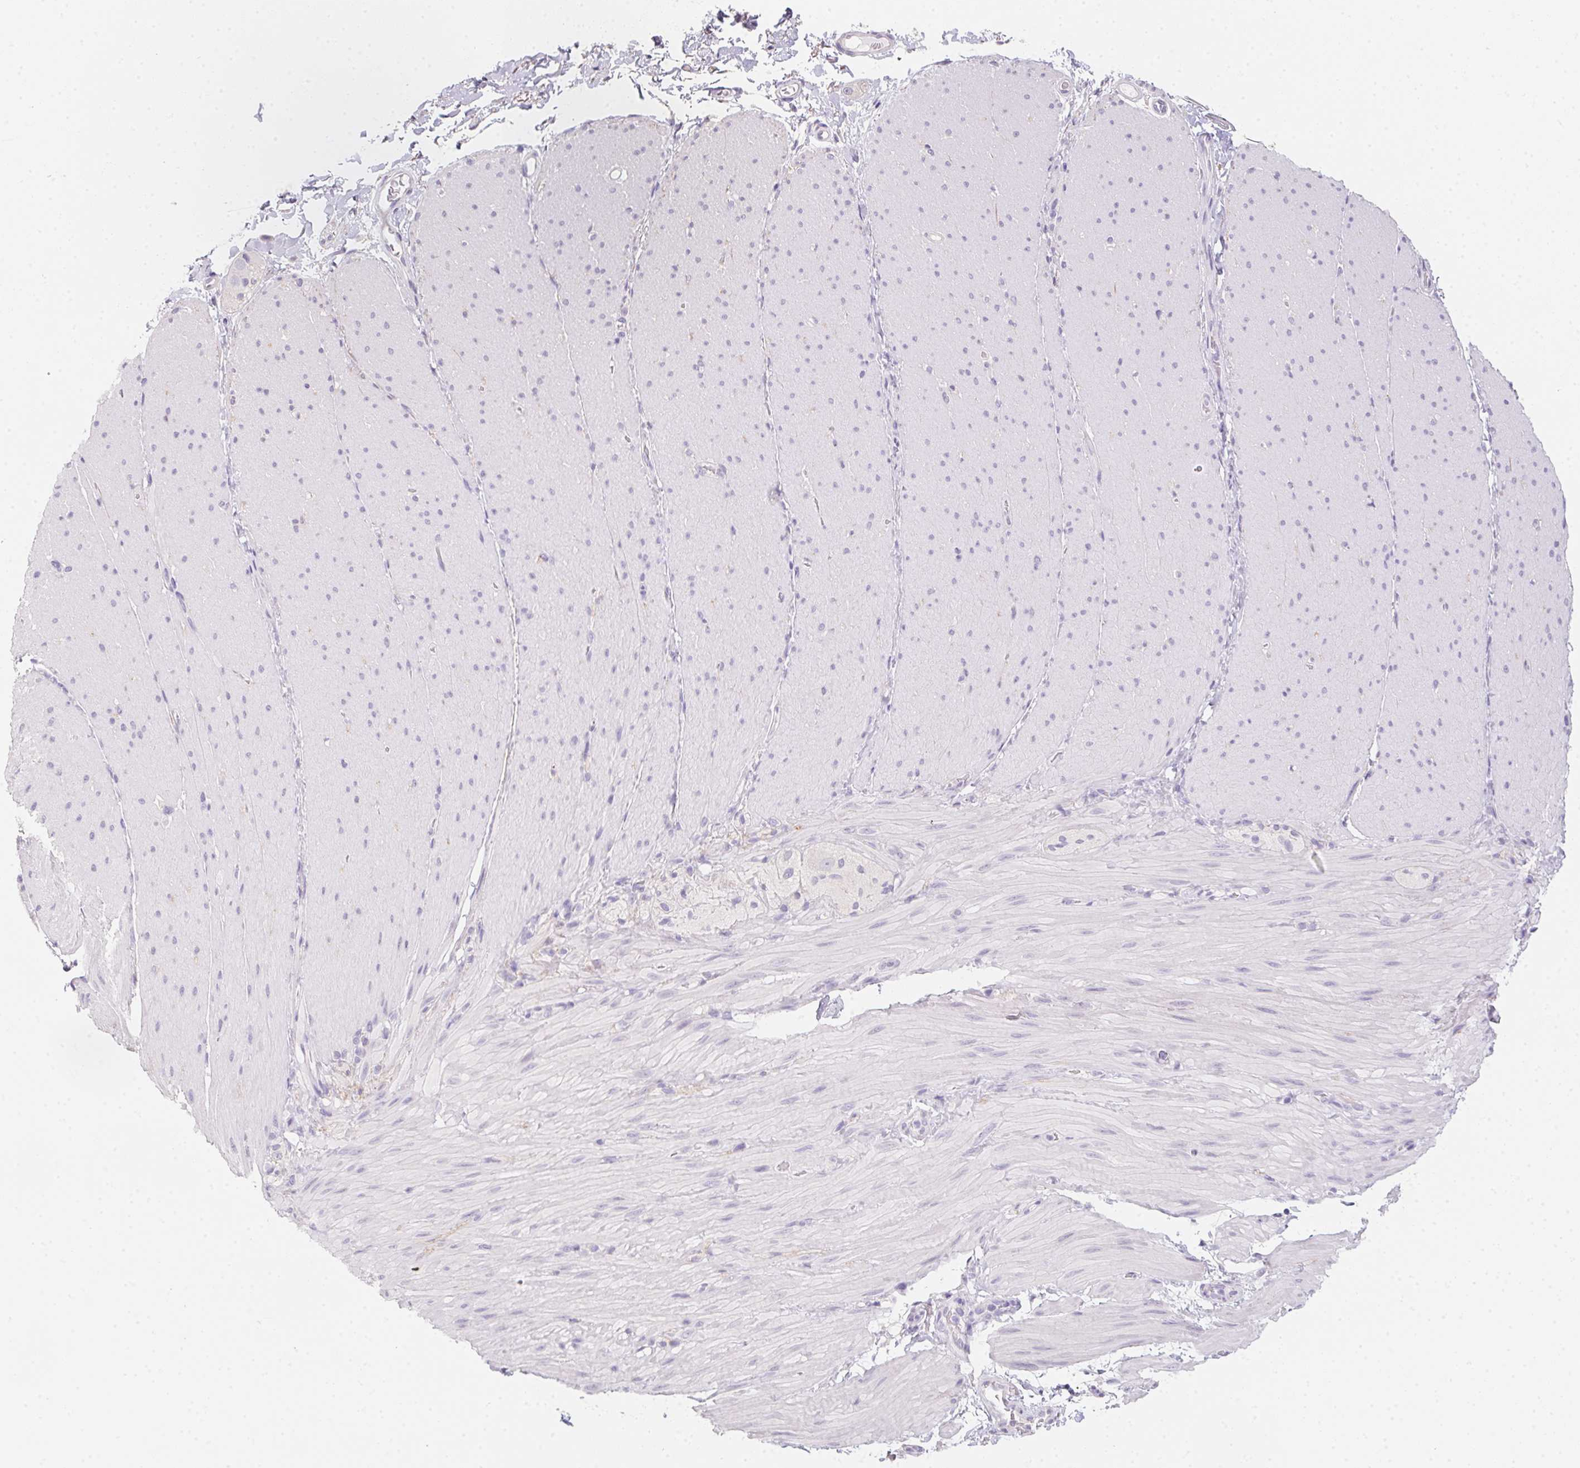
{"staining": {"intensity": "negative", "quantity": "none", "location": "none"}, "tissue": "smooth muscle", "cell_type": "Smooth muscle cells", "image_type": "normal", "snomed": [{"axis": "morphology", "description": "Normal tissue, NOS"}, {"axis": "topography", "description": "Smooth muscle"}, {"axis": "topography", "description": "Colon"}], "caption": "Immunohistochemistry image of unremarkable smooth muscle: human smooth muscle stained with DAB (3,3'-diaminobenzidine) displays no significant protein staining in smooth muscle cells. Nuclei are stained in blue.", "gene": "MYL4", "patient": {"sex": "male", "age": 73}}